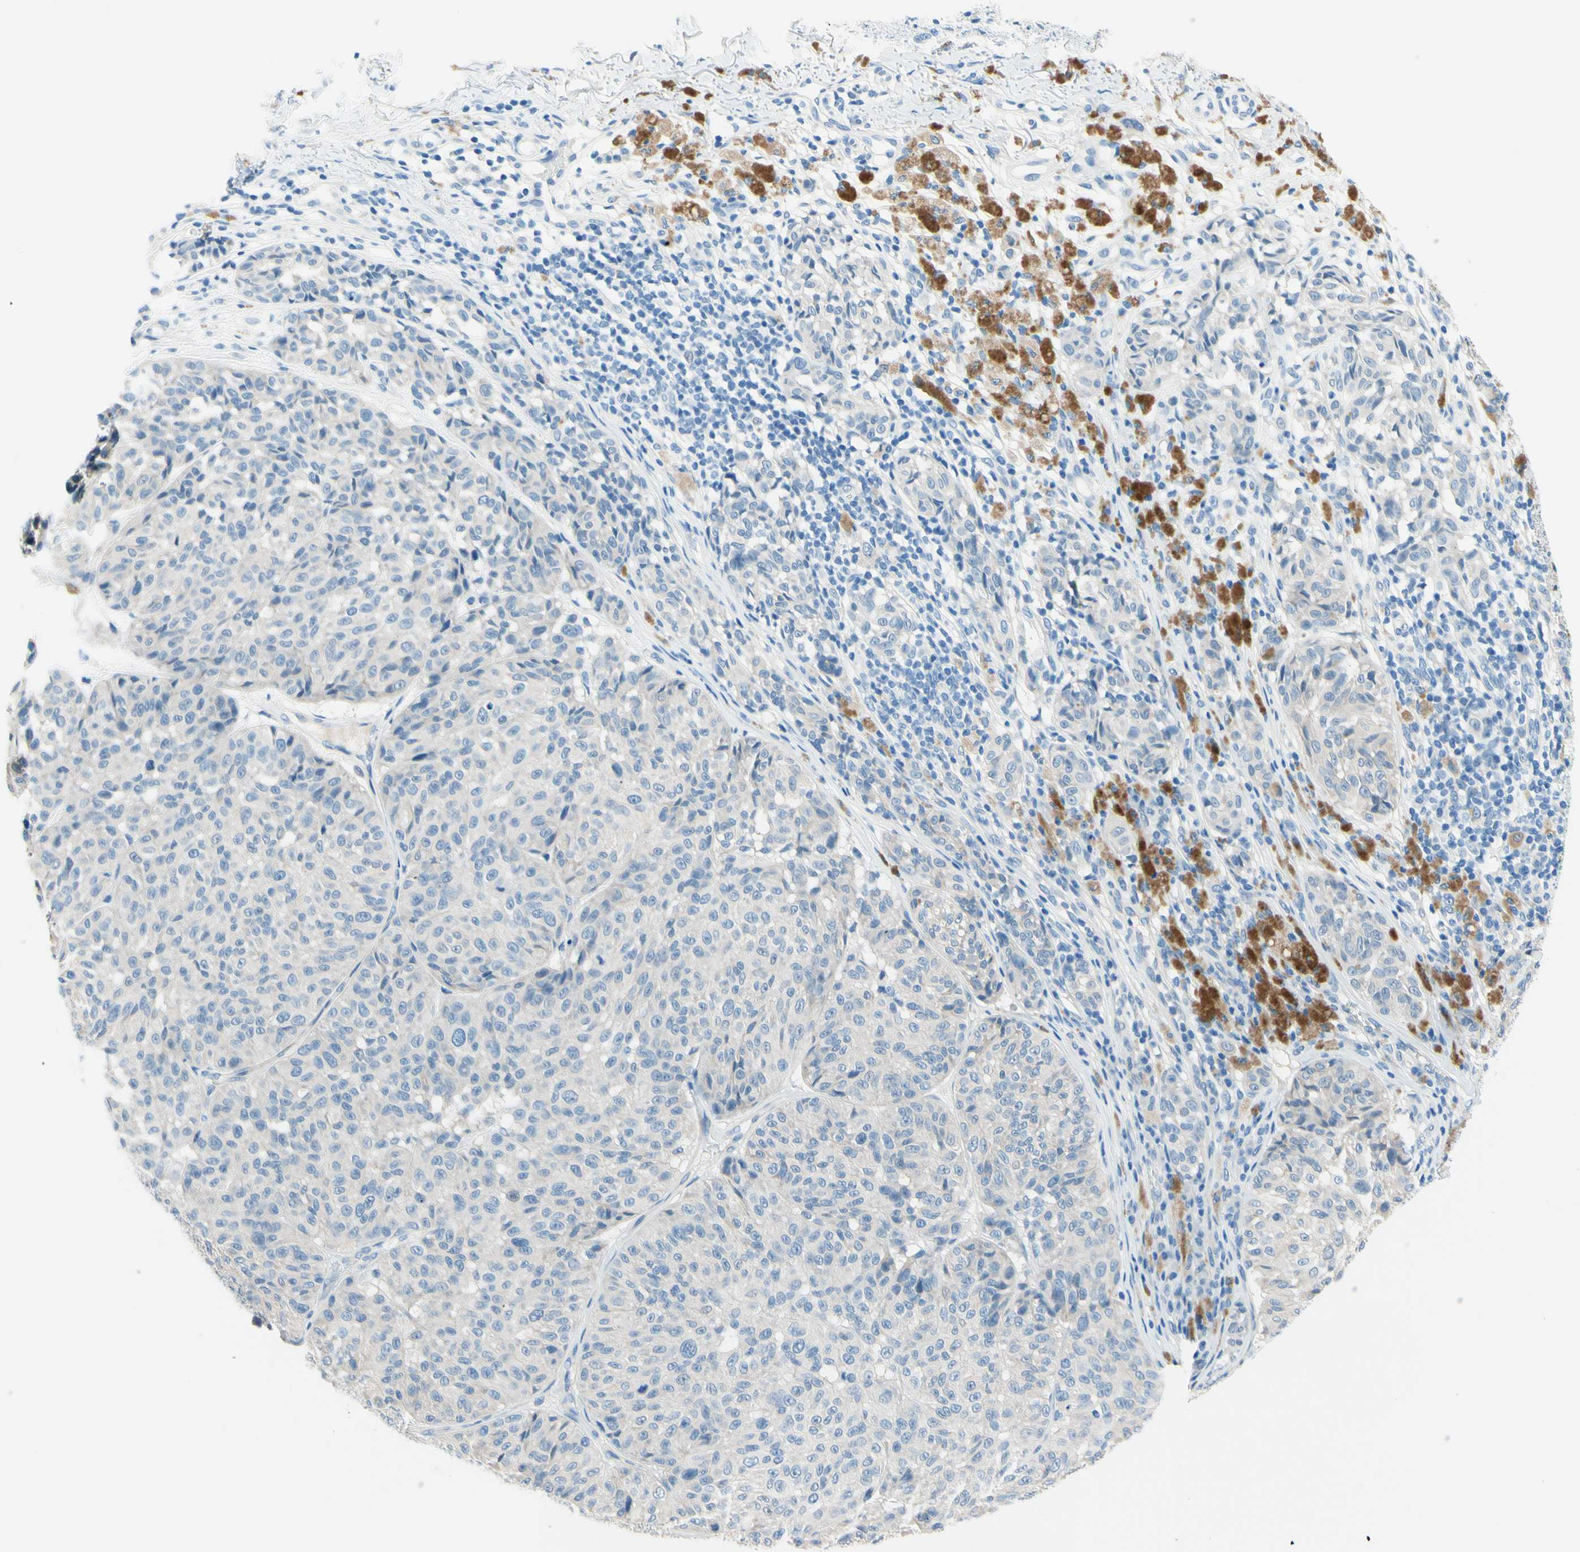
{"staining": {"intensity": "negative", "quantity": "none", "location": "none"}, "tissue": "melanoma", "cell_type": "Tumor cells", "image_type": "cancer", "snomed": [{"axis": "morphology", "description": "Malignant melanoma, NOS"}, {"axis": "topography", "description": "Skin"}], "caption": "A high-resolution image shows IHC staining of malignant melanoma, which reveals no significant staining in tumor cells. (Brightfield microscopy of DAB immunohistochemistry at high magnification).", "gene": "PASD1", "patient": {"sex": "female", "age": 46}}